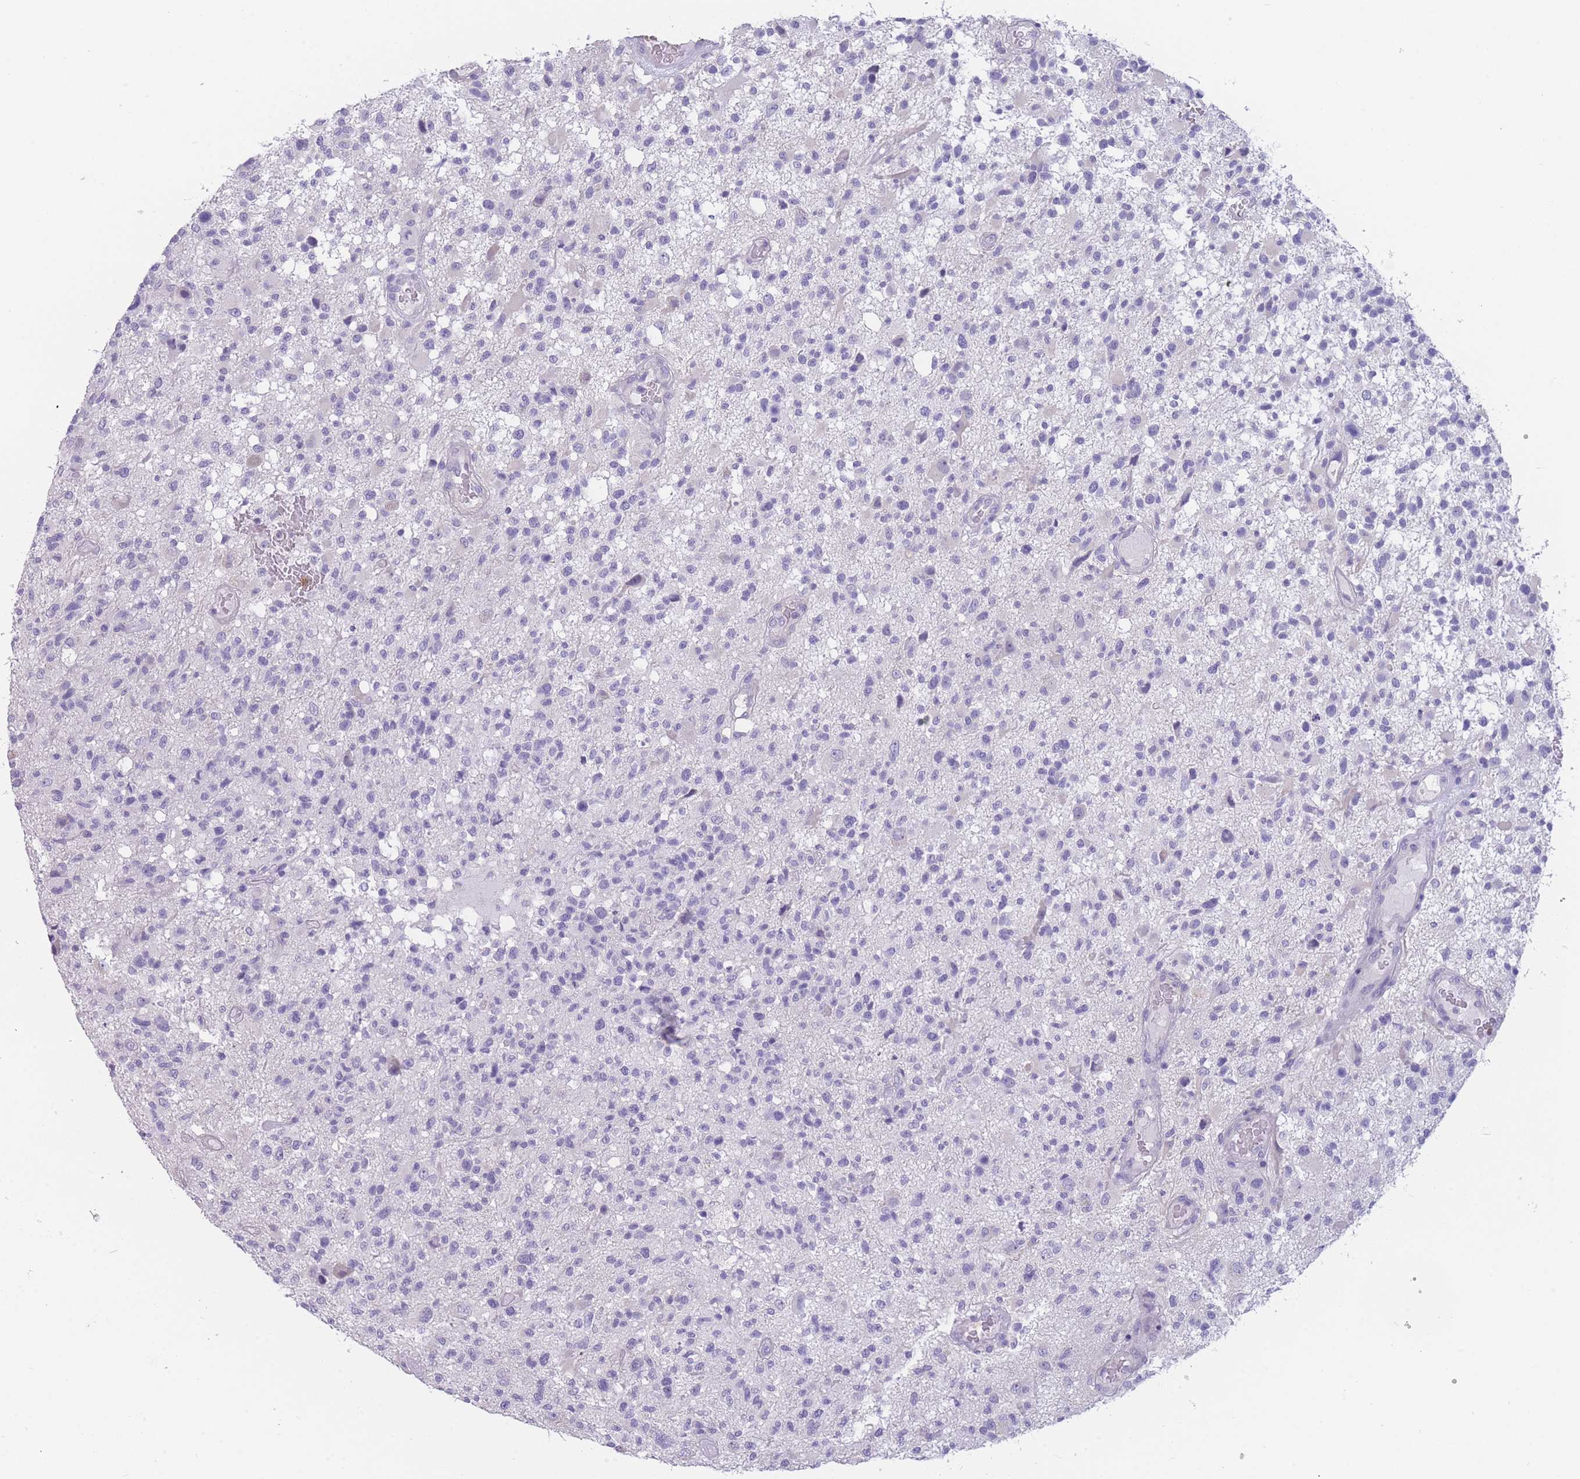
{"staining": {"intensity": "negative", "quantity": "none", "location": "none"}, "tissue": "glioma", "cell_type": "Tumor cells", "image_type": "cancer", "snomed": [{"axis": "morphology", "description": "Glioma, malignant, High grade"}, {"axis": "morphology", "description": "Glioblastoma, NOS"}, {"axis": "topography", "description": "Brain"}], "caption": "Immunohistochemical staining of human malignant glioma (high-grade) reveals no significant positivity in tumor cells.", "gene": "ZNF627", "patient": {"sex": "male", "age": 60}}